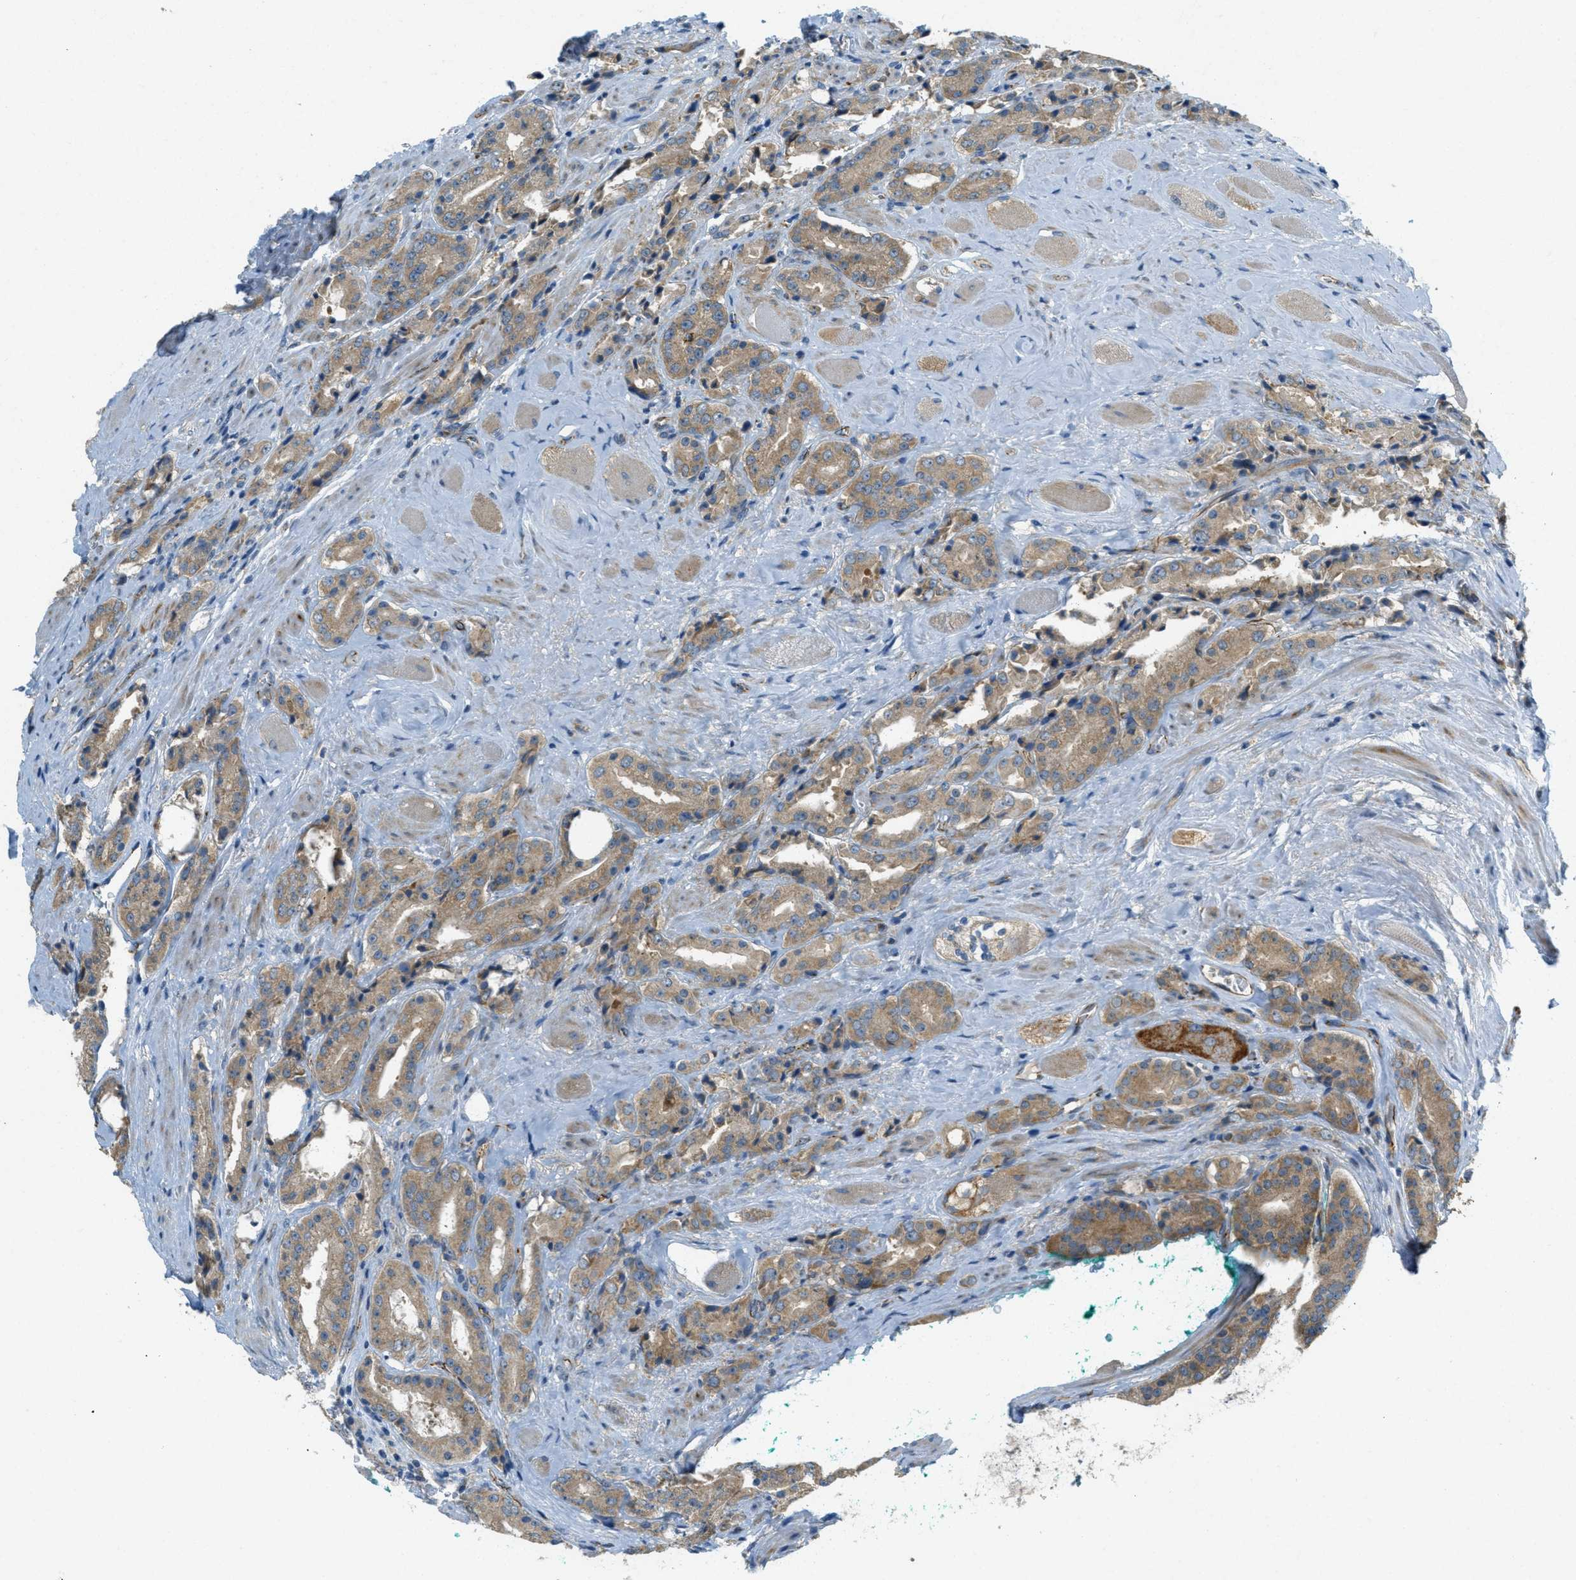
{"staining": {"intensity": "moderate", "quantity": ">75%", "location": "cytoplasmic/membranous"}, "tissue": "prostate cancer", "cell_type": "Tumor cells", "image_type": "cancer", "snomed": [{"axis": "morphology", "description": "Adenocarcinoma, High grade"}, {"axis": "topography", "description": "Prostate"}], "caption": "Approximately >75% of tumor cells in human adenocarcinoma (high-grade) (prostate) show moderate cytoplasmic/membranous protein staining as visualized by brown immunohistochemical staining.", "gene": "JCAD", "patient": {"sex": "male", "age": 71}}